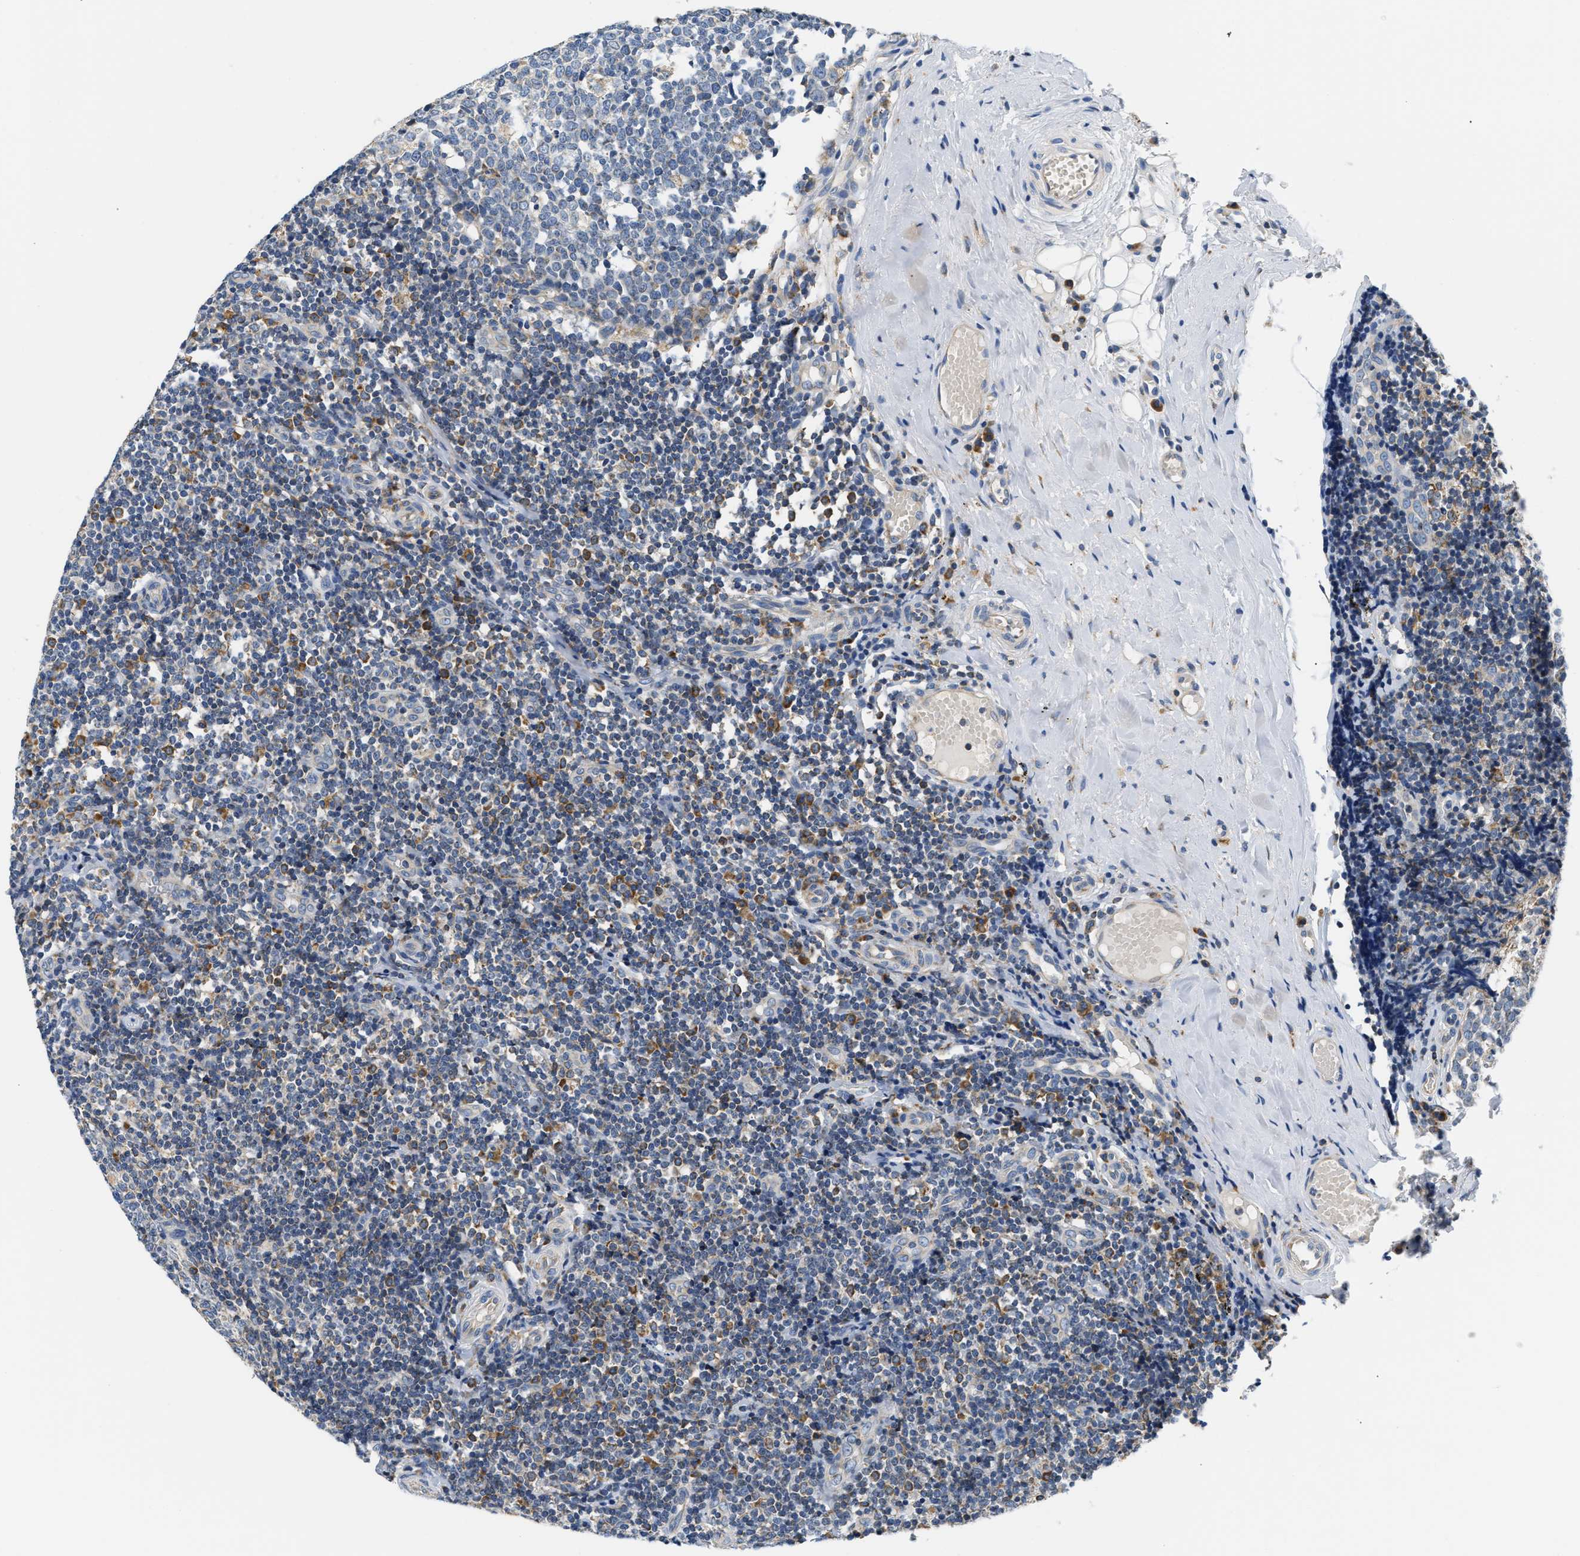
{"staining": {"intensity": "moderate", "quantity": "<25%", "location": "cytoplasmic/membranous"}, "tissue": "tonsil", "cell_type": "Germinal center cells", "image_type": "normal", "snomed": [{"axis": "morphology", "description": "Normal tissue, NOS"}, {"axis": "topography", "description": "Tonsil"}], "caption": "Benign tonsil reveals moderate cytoplasmic/membranous expression in about <25% of germinal center cells (IHC, brightfield microscopy, high magnification)..", "gene": "HDHD3", "patient": {"sex": "female", "age": 19}}